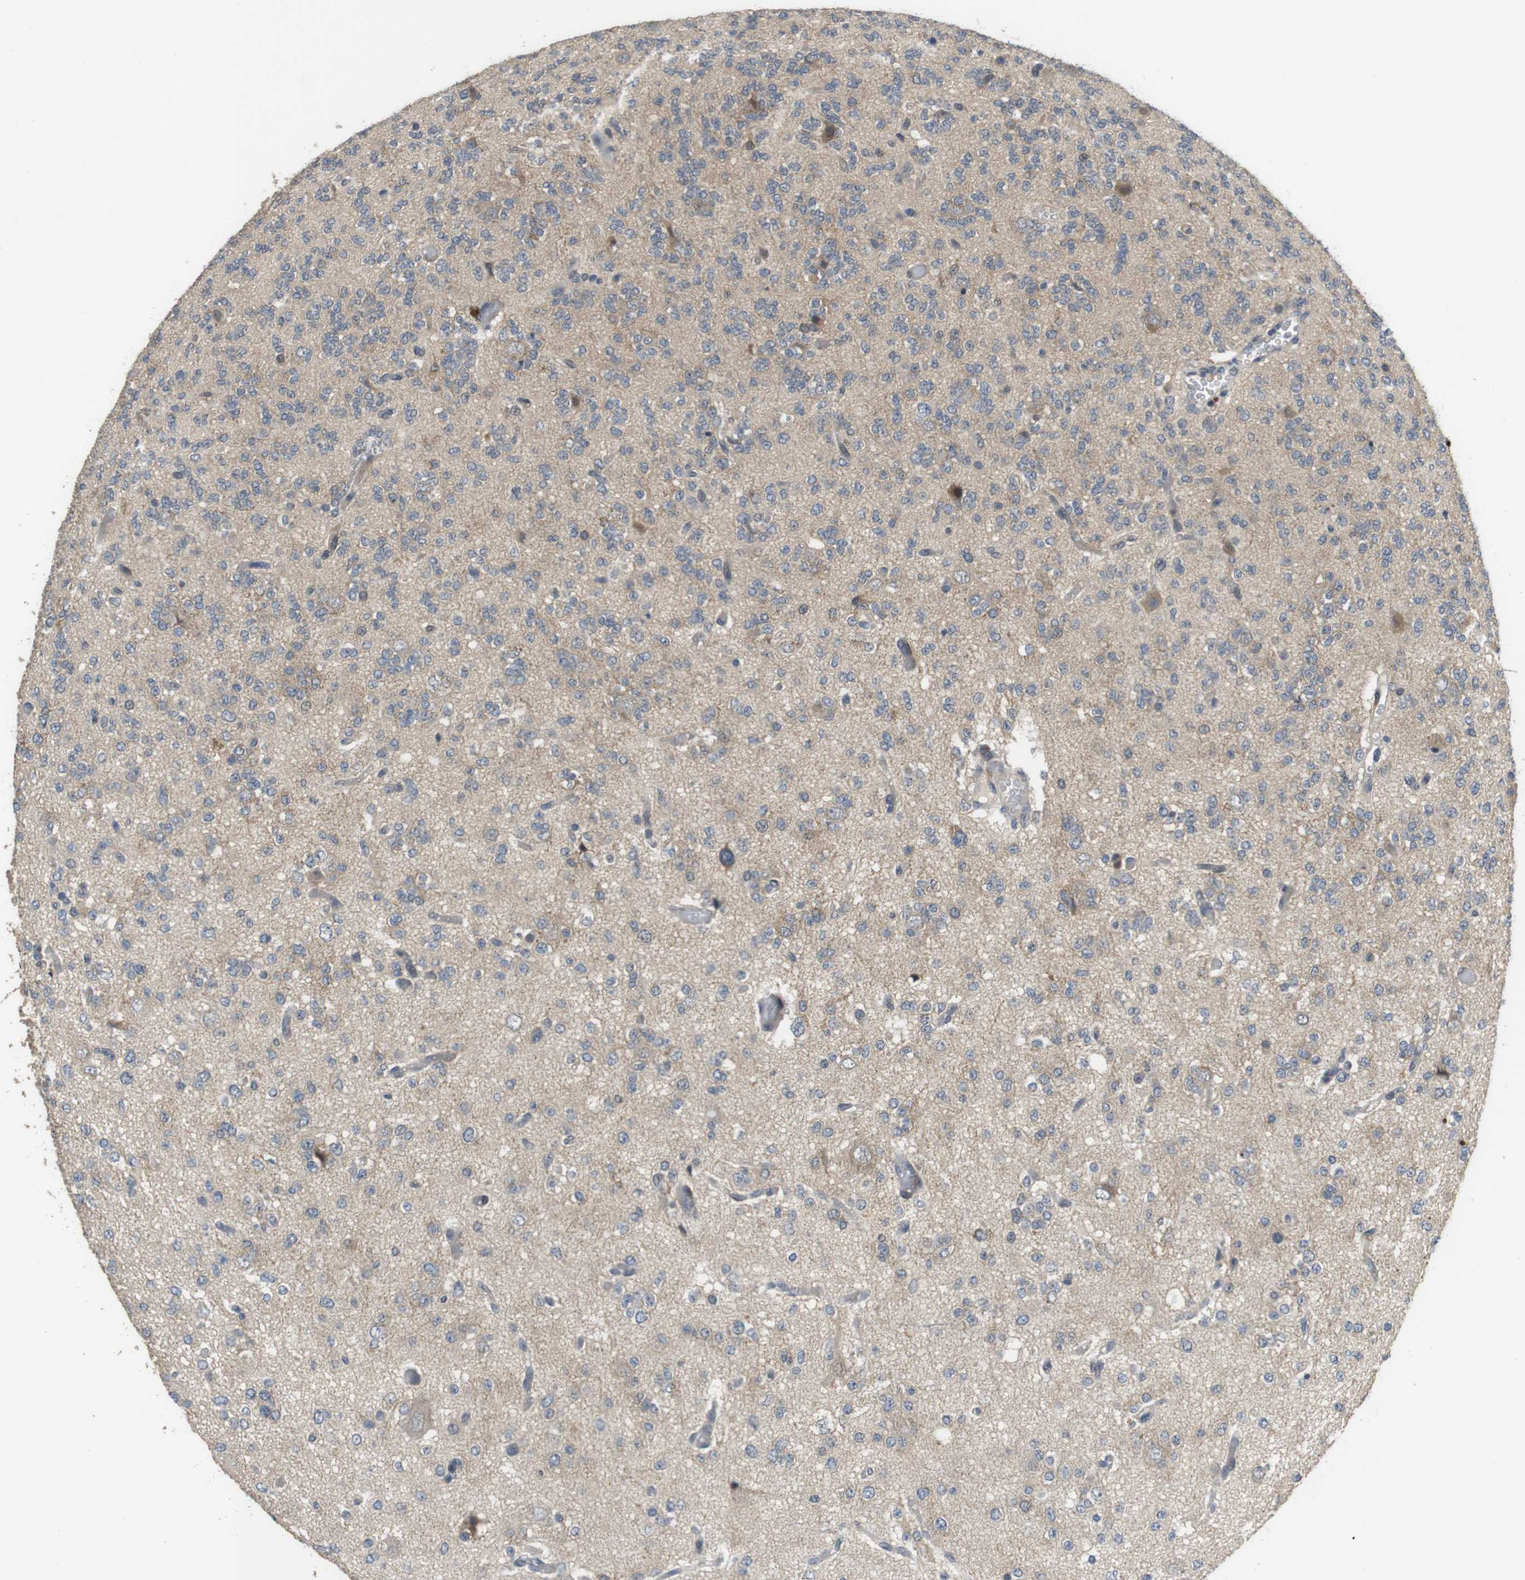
{"staining": {"intensity": "weak", "quantity": ">75%", "location": "cytoplasmic/membranous"}, "tissue": "glioma", "cell_type": "Tumor cells", "image_type": "cancer", "snomed": [{"axis": "morphology", "description": "Glioma, malignant, Low grade"}, {"axis": "topography", "description": "Brain"}], "caption": "Glioma was stained to show a protein in brown. There is low levels of weak cytoplasmic/membranous positivity in about >75% of tumor cells.", "gene": "ADGRL3", "patient": {"sex": "male", "age": 38}}